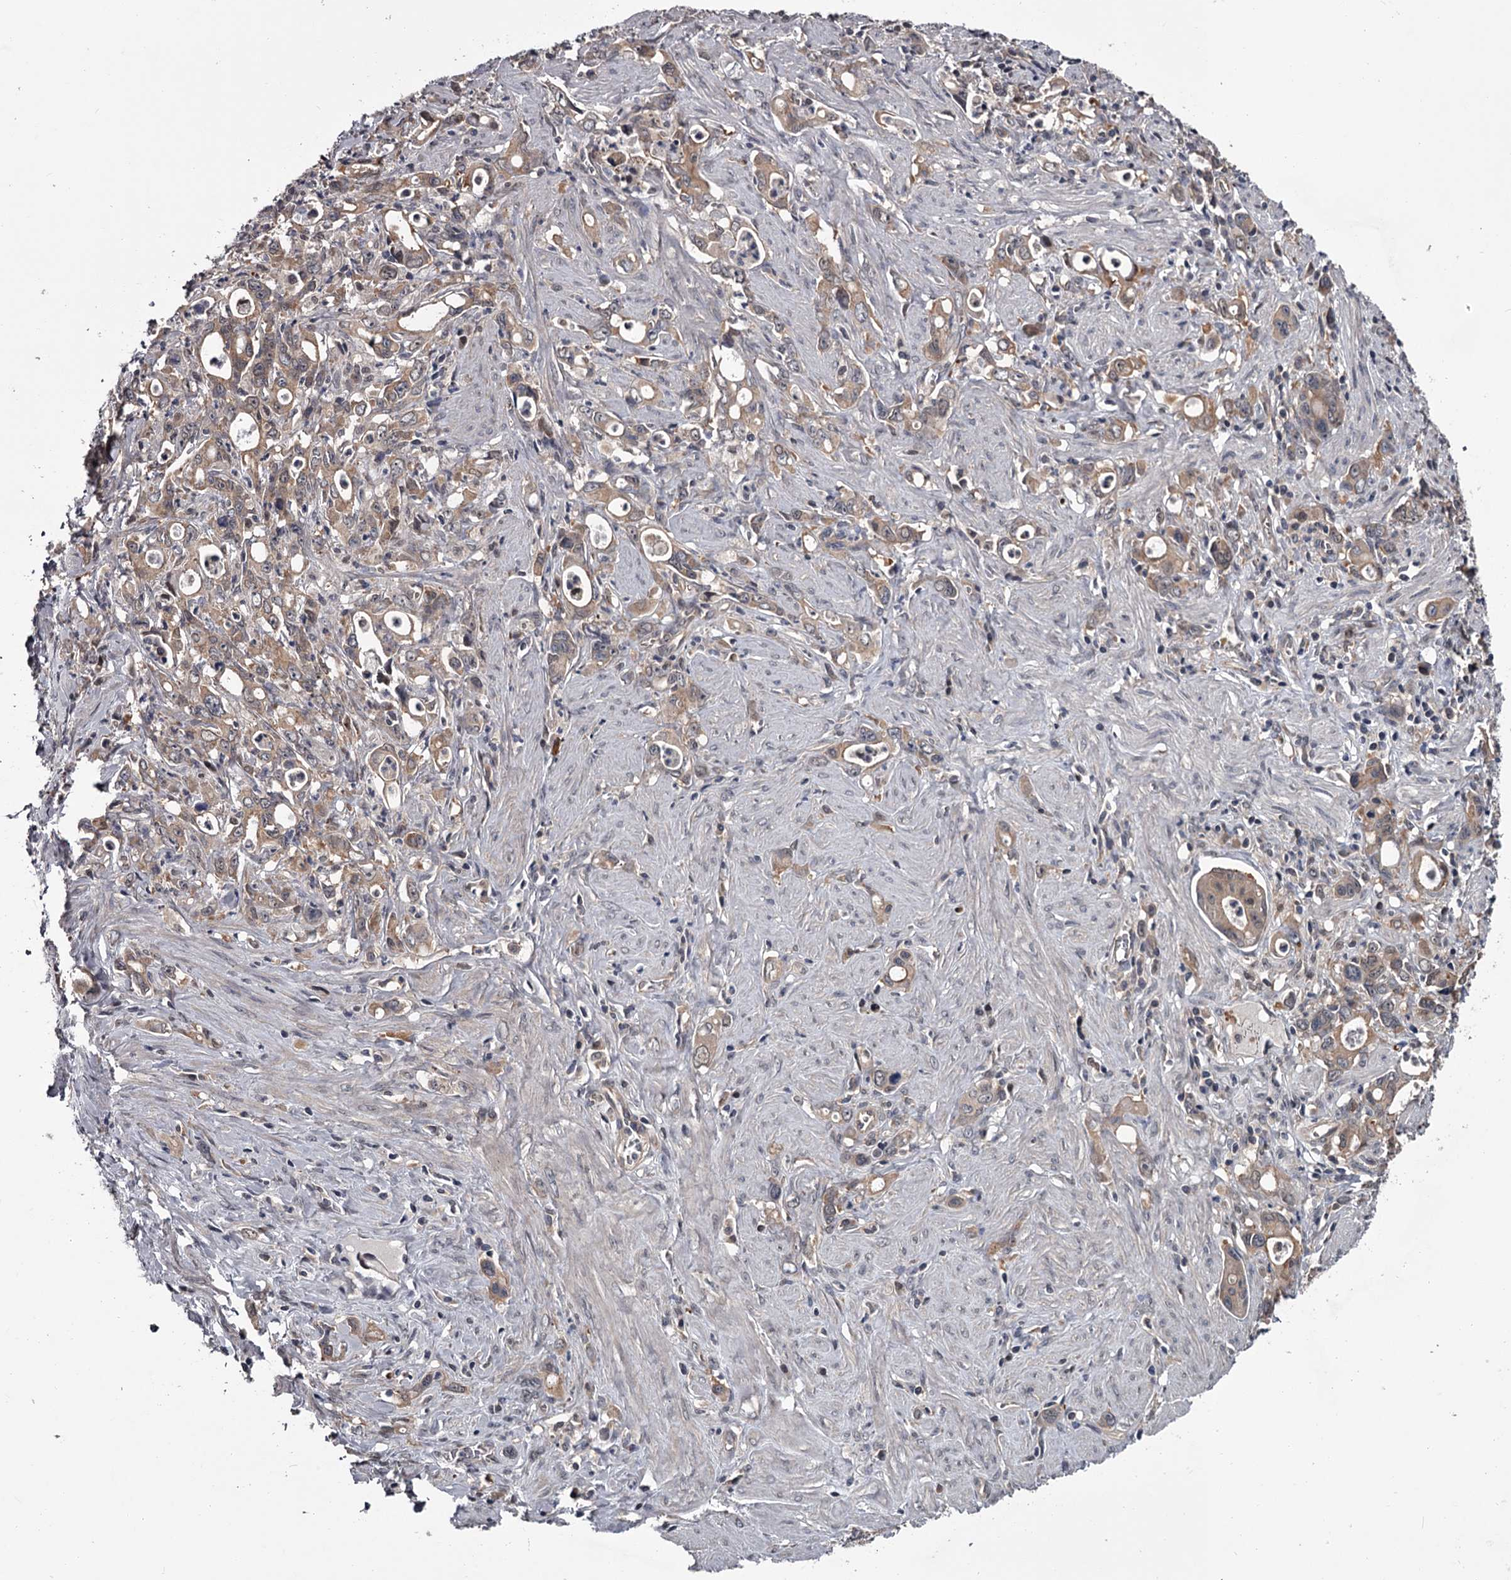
{"staining": {"intensity": "weak", "quantity": "25%-75%", "location": "cytoplasmic/membranous"}, "tissue": "stomach cancer", "cell_type": "Tumor cells", "image_type": "cancer", "snomed": [{"axis": "morphology", "description": "Adenocarcinoma, NOS"}, {"axis": "topography", "description": "Stomach, lower"}], "caption": "Stomach cancer stained for a protein exhibits weak cytoplasmic/membranous positivity in tumor cells.", "gene": "DAO", "patient": {"sex": "female", "age": 43}}